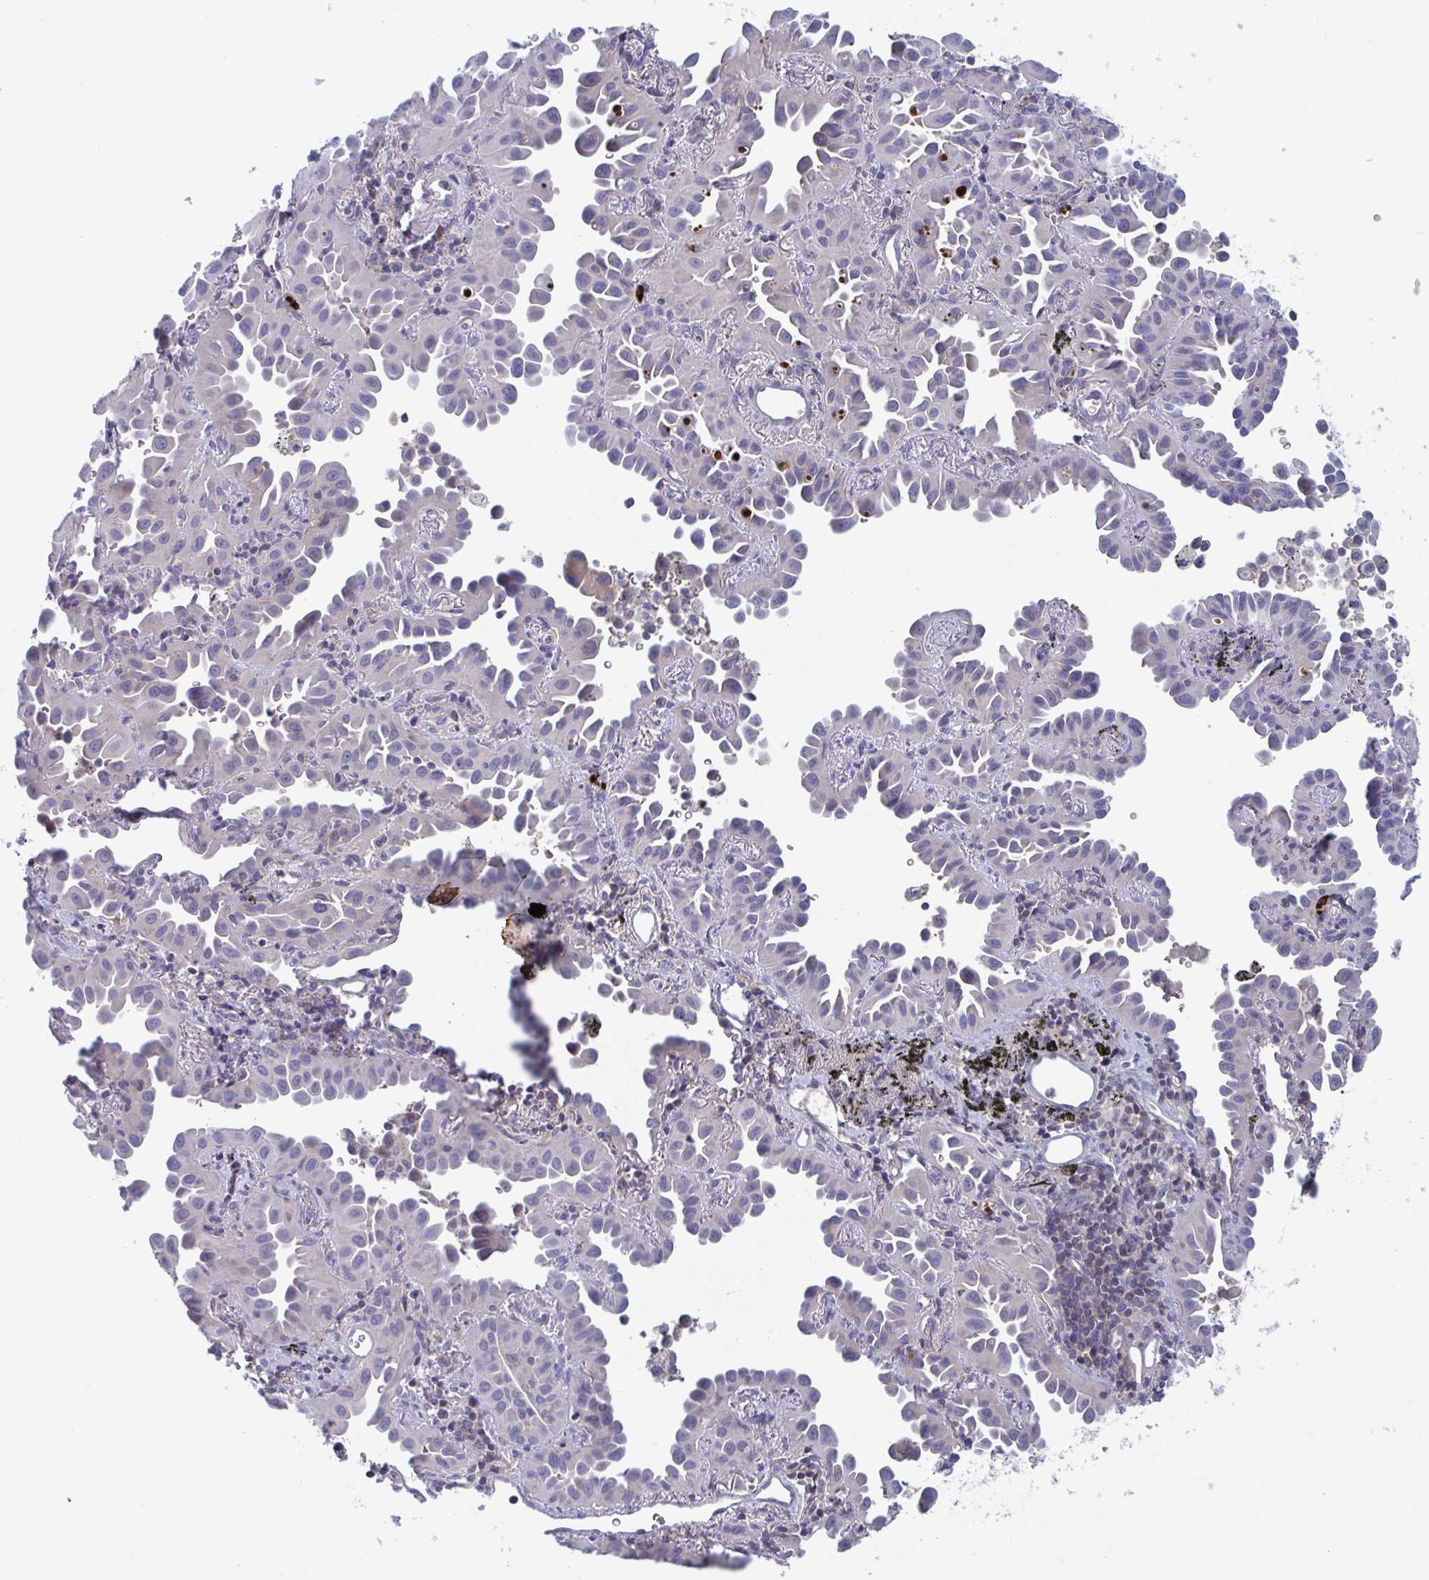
{"staining": {"intensity": "weak", "quantity": "<25%", "location": "cytoplasmic/membranous"}, "tissue": "lung cancer", "cell_type": "Tumor cells", "image_type": "cancer", "snomed": [{"axis": "morphology", "description": "Adenocarcinoma, NOS"}, {"axis": "topography", "description": "Lung"}], "caption": "Photomicrograph shows no protein positivity in tumor cells of lung cancer tissue.", "gene": "STK26", "patient": {"sex": "male", "age": 68}}